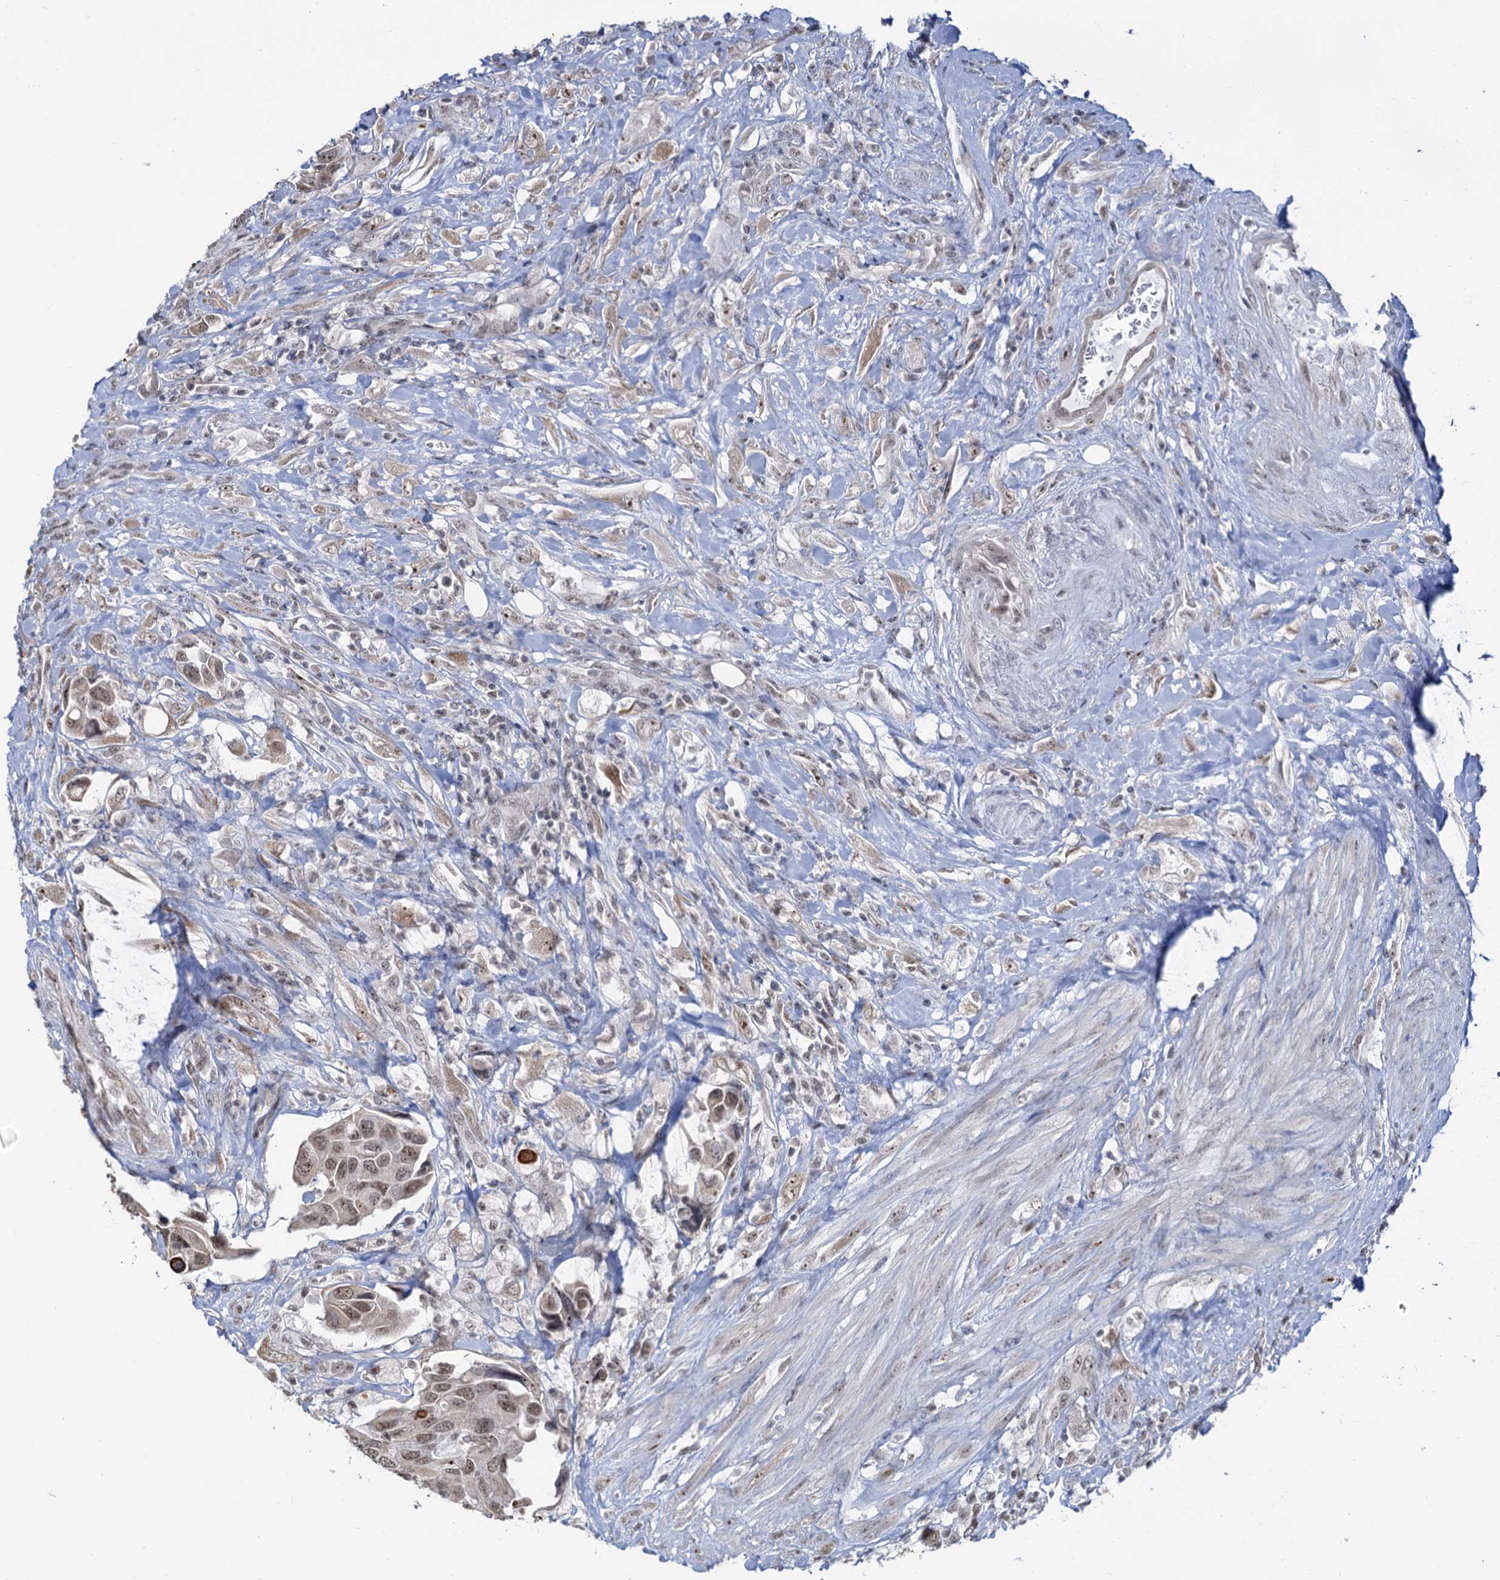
{"staining": {"intensity": "moderate", "quantity": ">75%", "location": "nuclear"}, "tissue": "urothelial cancer", "cell_type": "Tumor cells", "image_type": "cancer", "snomed": [{"axis": "morphology", "description": "Urothelial carcinoma, High grade"}, {"axis": "topography", "description": "Urinary bladder"}], "caption": "Immunohistochemistry (IHC) (DAB) staining of urothelial cancer exhibits moderate nuclear protein expression in approximately >75% of tumor cells.", "gene": "NAT10", "patient": {"sex": "male", "age": 74}}